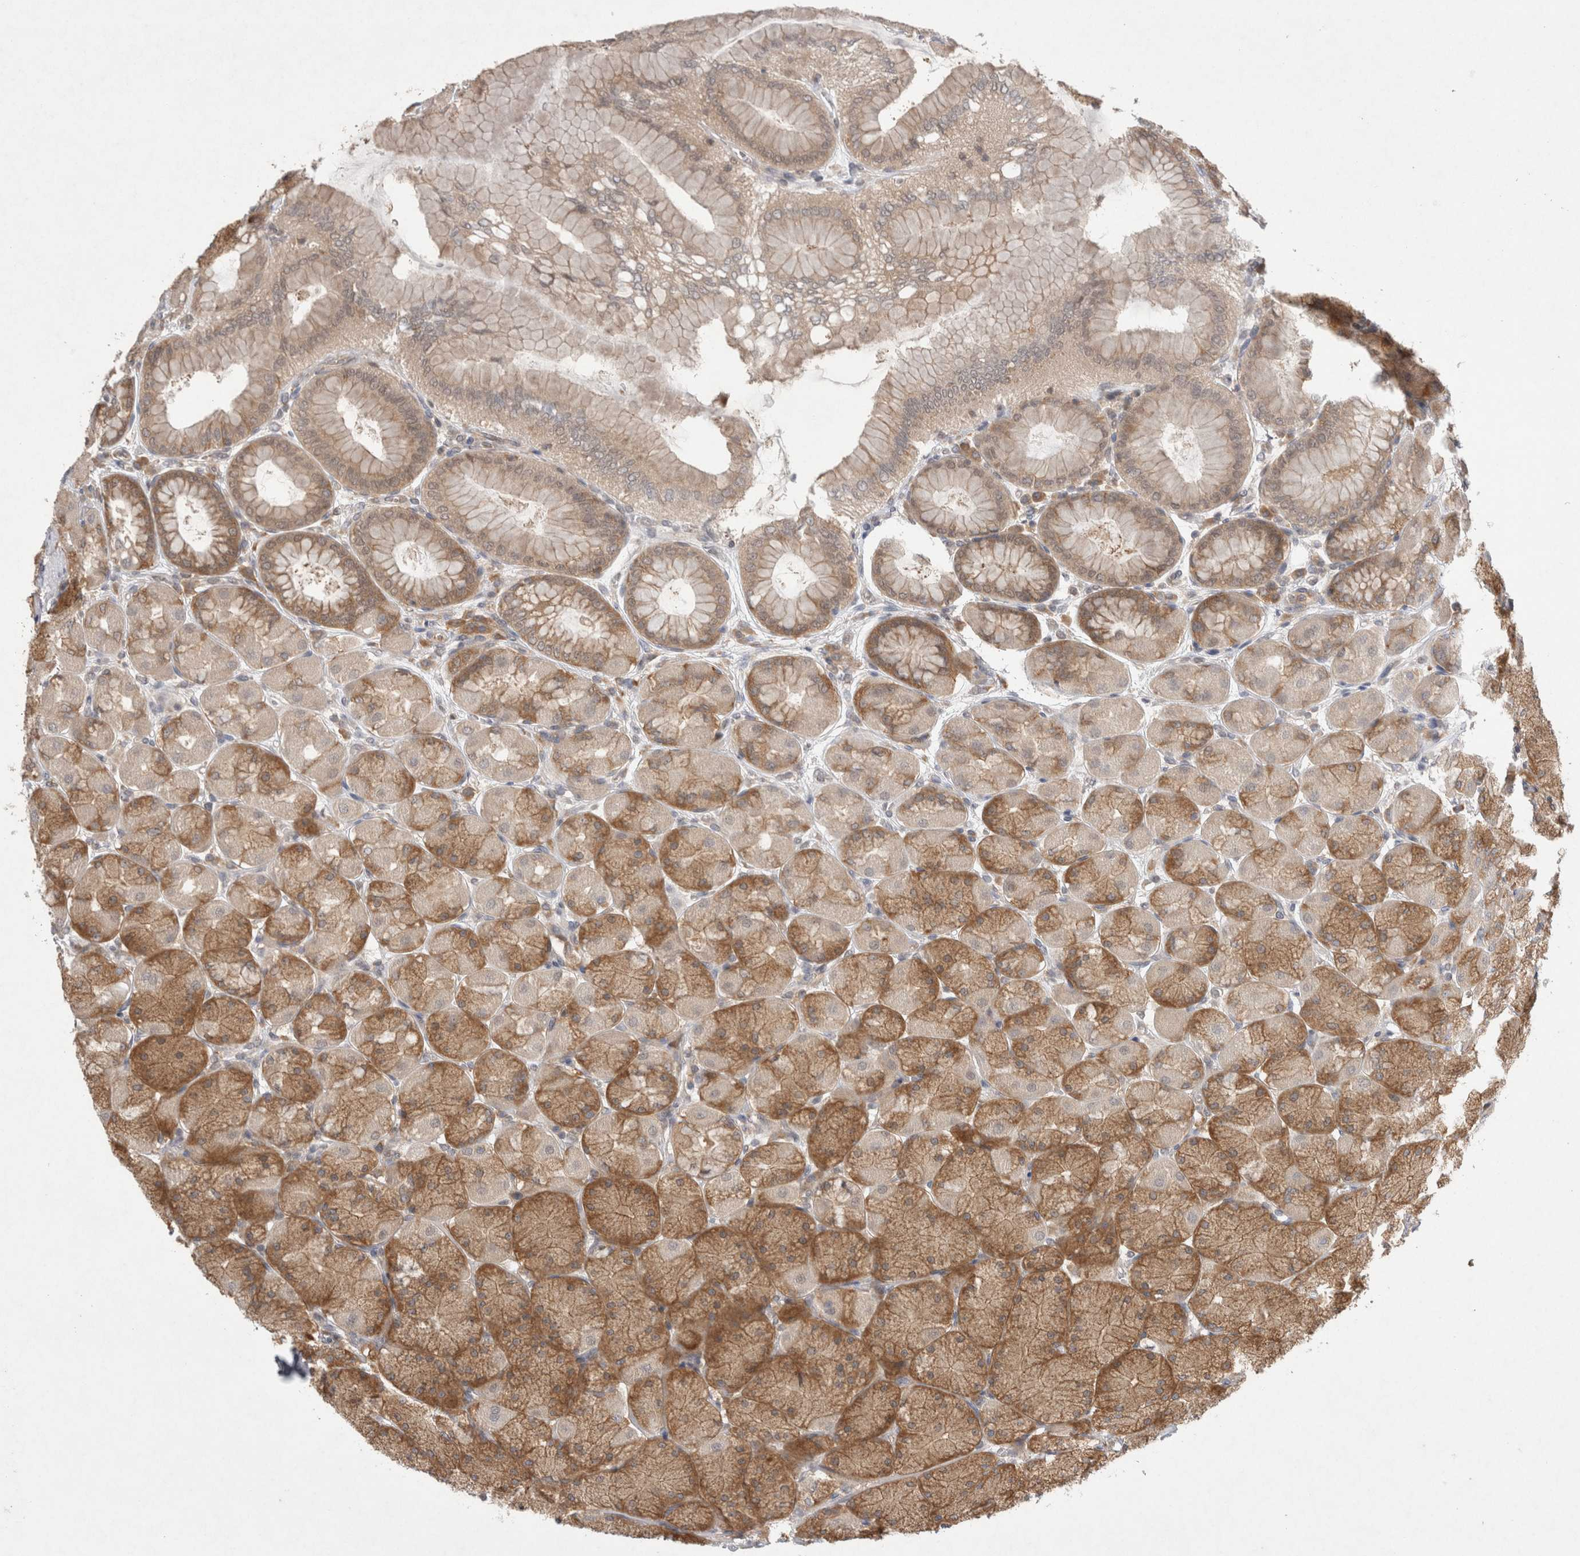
{"staining": {"intensity": "moderate", "quantity": ">75%", "location": "cytoplasmic/membranous,nuclear"}, "tissue": "stomach", "cell_type": "Glandular cells", "image_type": "normal", "snomed": [{"axis": "morphology", "description": "Normal tissue, NOS"}, {"axis": "topography", "description": "Stomach, upper"}], "caption": "Protein analysis of benign stomach displays moderate cytoplasmic/membranous,nuclear expression in approximately >75% of glandular cells.", "gene": "EIF3E", "patient": {"sex": "female", "age": 56}}